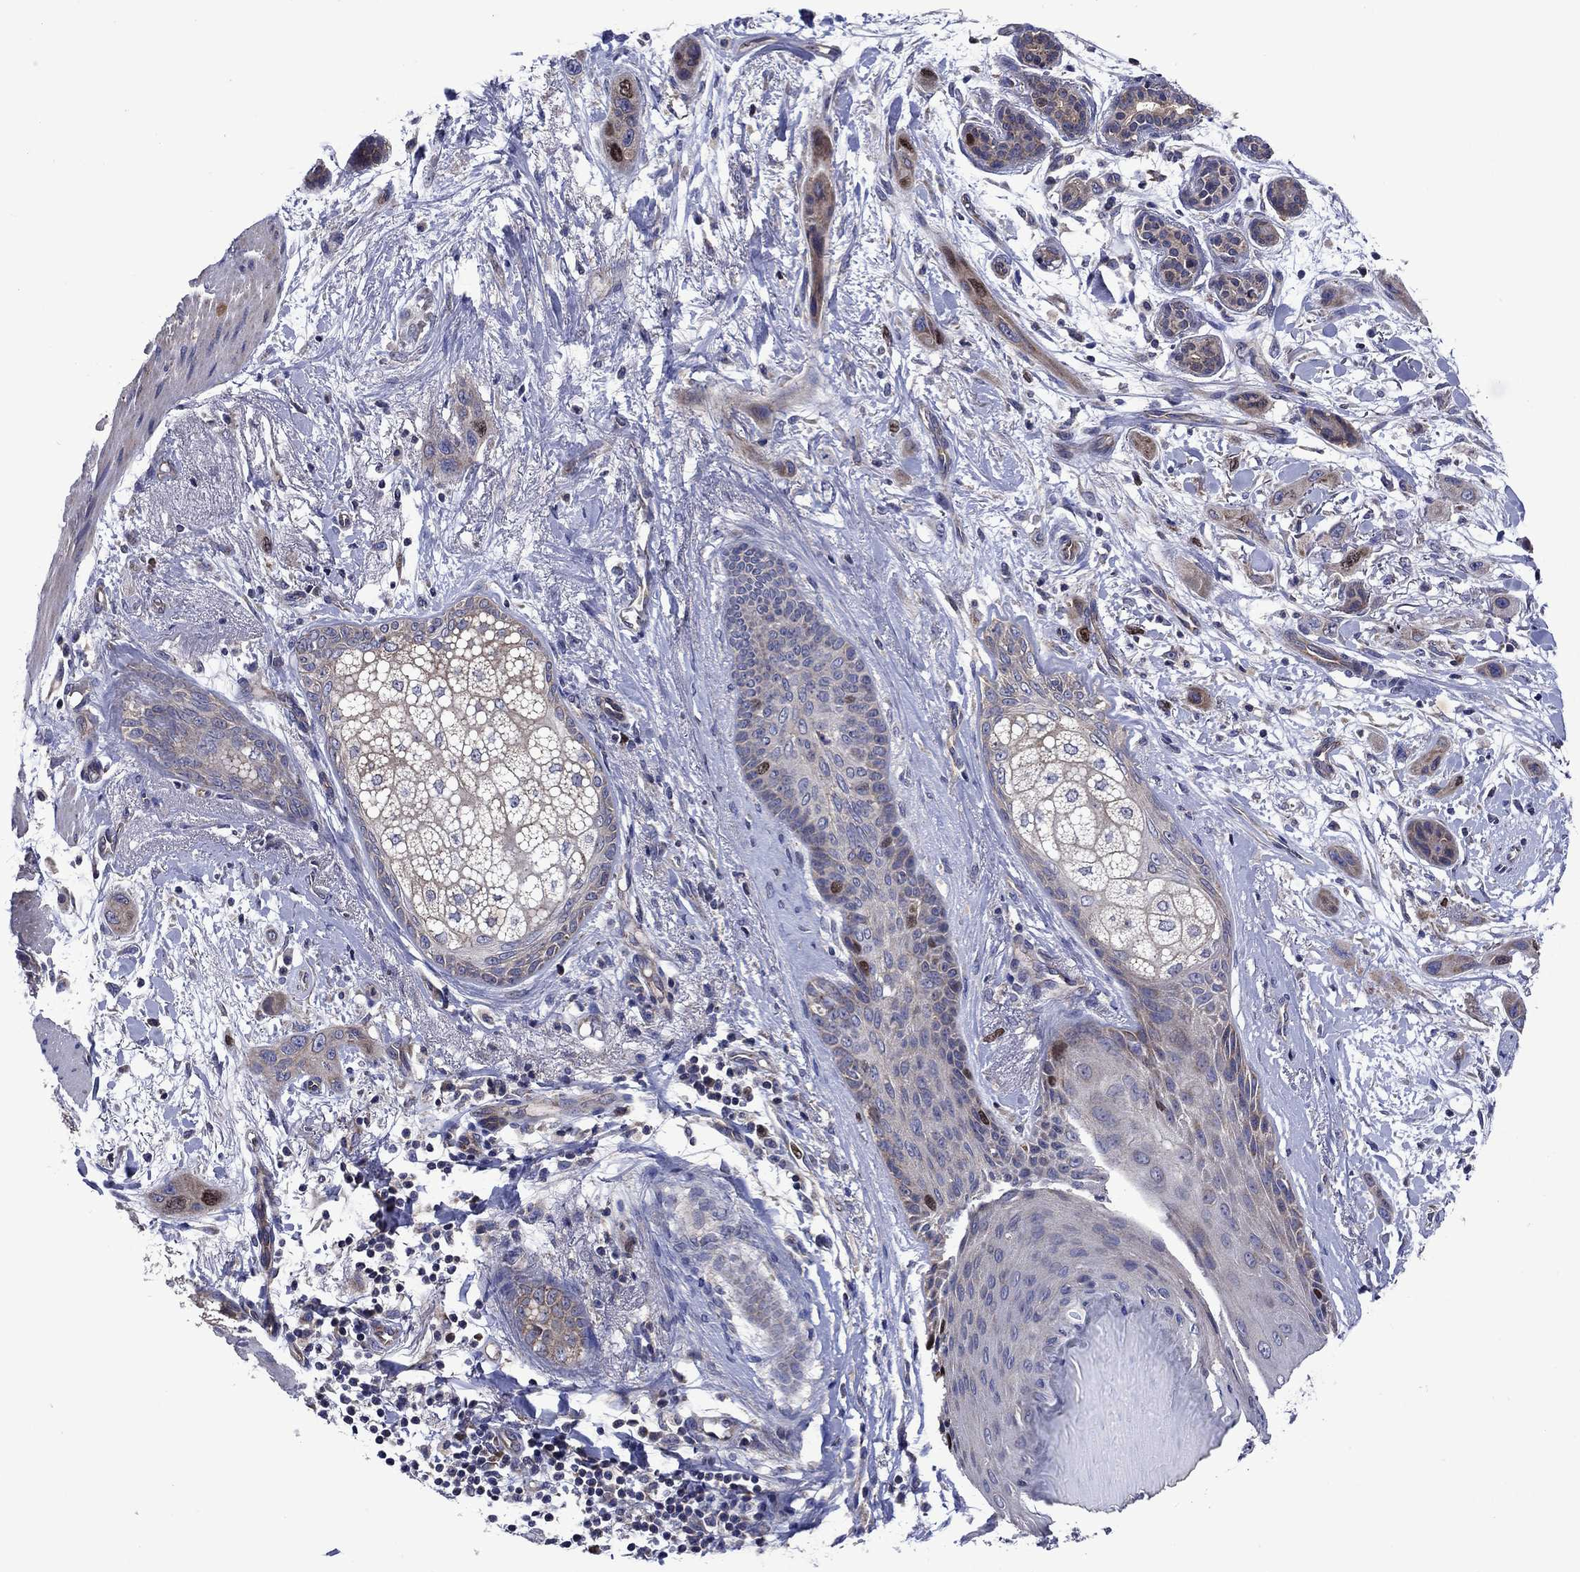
{"staining": {"intensity": "weak", "quantity": "<25%", "location": "cytoplasmic/membranous"}, "tissue": "skin cancer", "cell_type": "Tumor cells", "image_type": "cancer", "snomed": [{"axis": "morphology", "description": "Squamous cell carcinoma, NOS"}, {"axis": "topography", "description": "Skin"}], "caption": "High magnification brightfield microscopy of skin cancer (squamous cell carcinoma) stained with DAB (3,3'-diaminobenzidine) (brown) and counterstained with hematoxylin (blue): tumor cells show no significant expression.", "gene": "KIF22", "patient": {"sex": "male", "age": 79}}